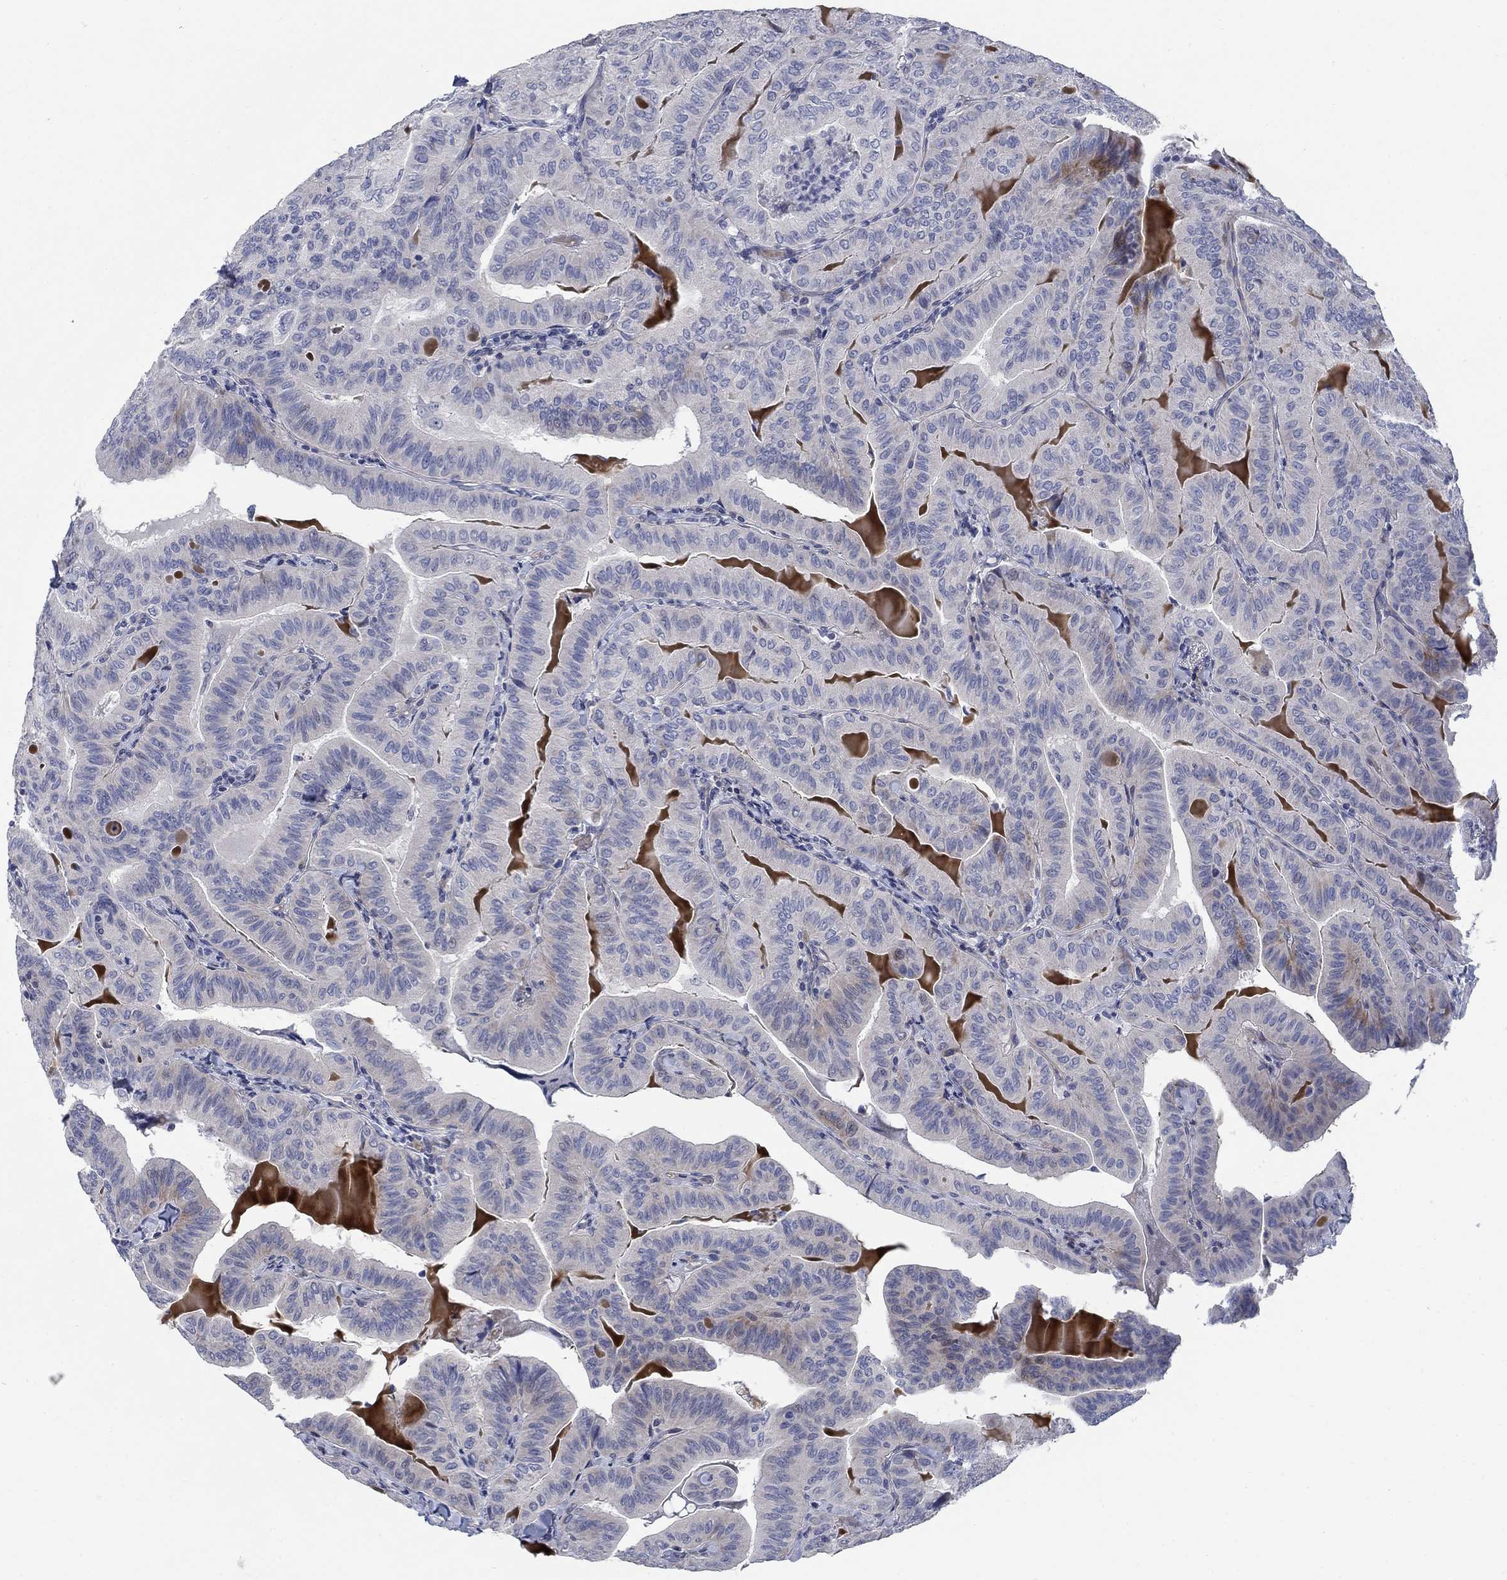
{"staining": {"intensity": "negative", "quantity": "none", "location": "none"}, "tissue": "thyroid cancer", "cell_type": "Tumor cells", "image_type": "cancer", "snomed": [{"axis": "morphology", "description": "Papillary adenocarcinoma, NOS"}, {"axis": "topography", "description": "Thyroid gland"}], "caption": "Immunohistochemistry photomicrograph of neoplastic tissue: thyroid cancer (papillary adenocarcinoma) stained with DAB (3,3'-diaminobenzidine) demonstrates no significant protein positivity in tumor cells.", "gene": "DNER", "patient": {"sex": "female", "age": 68}}